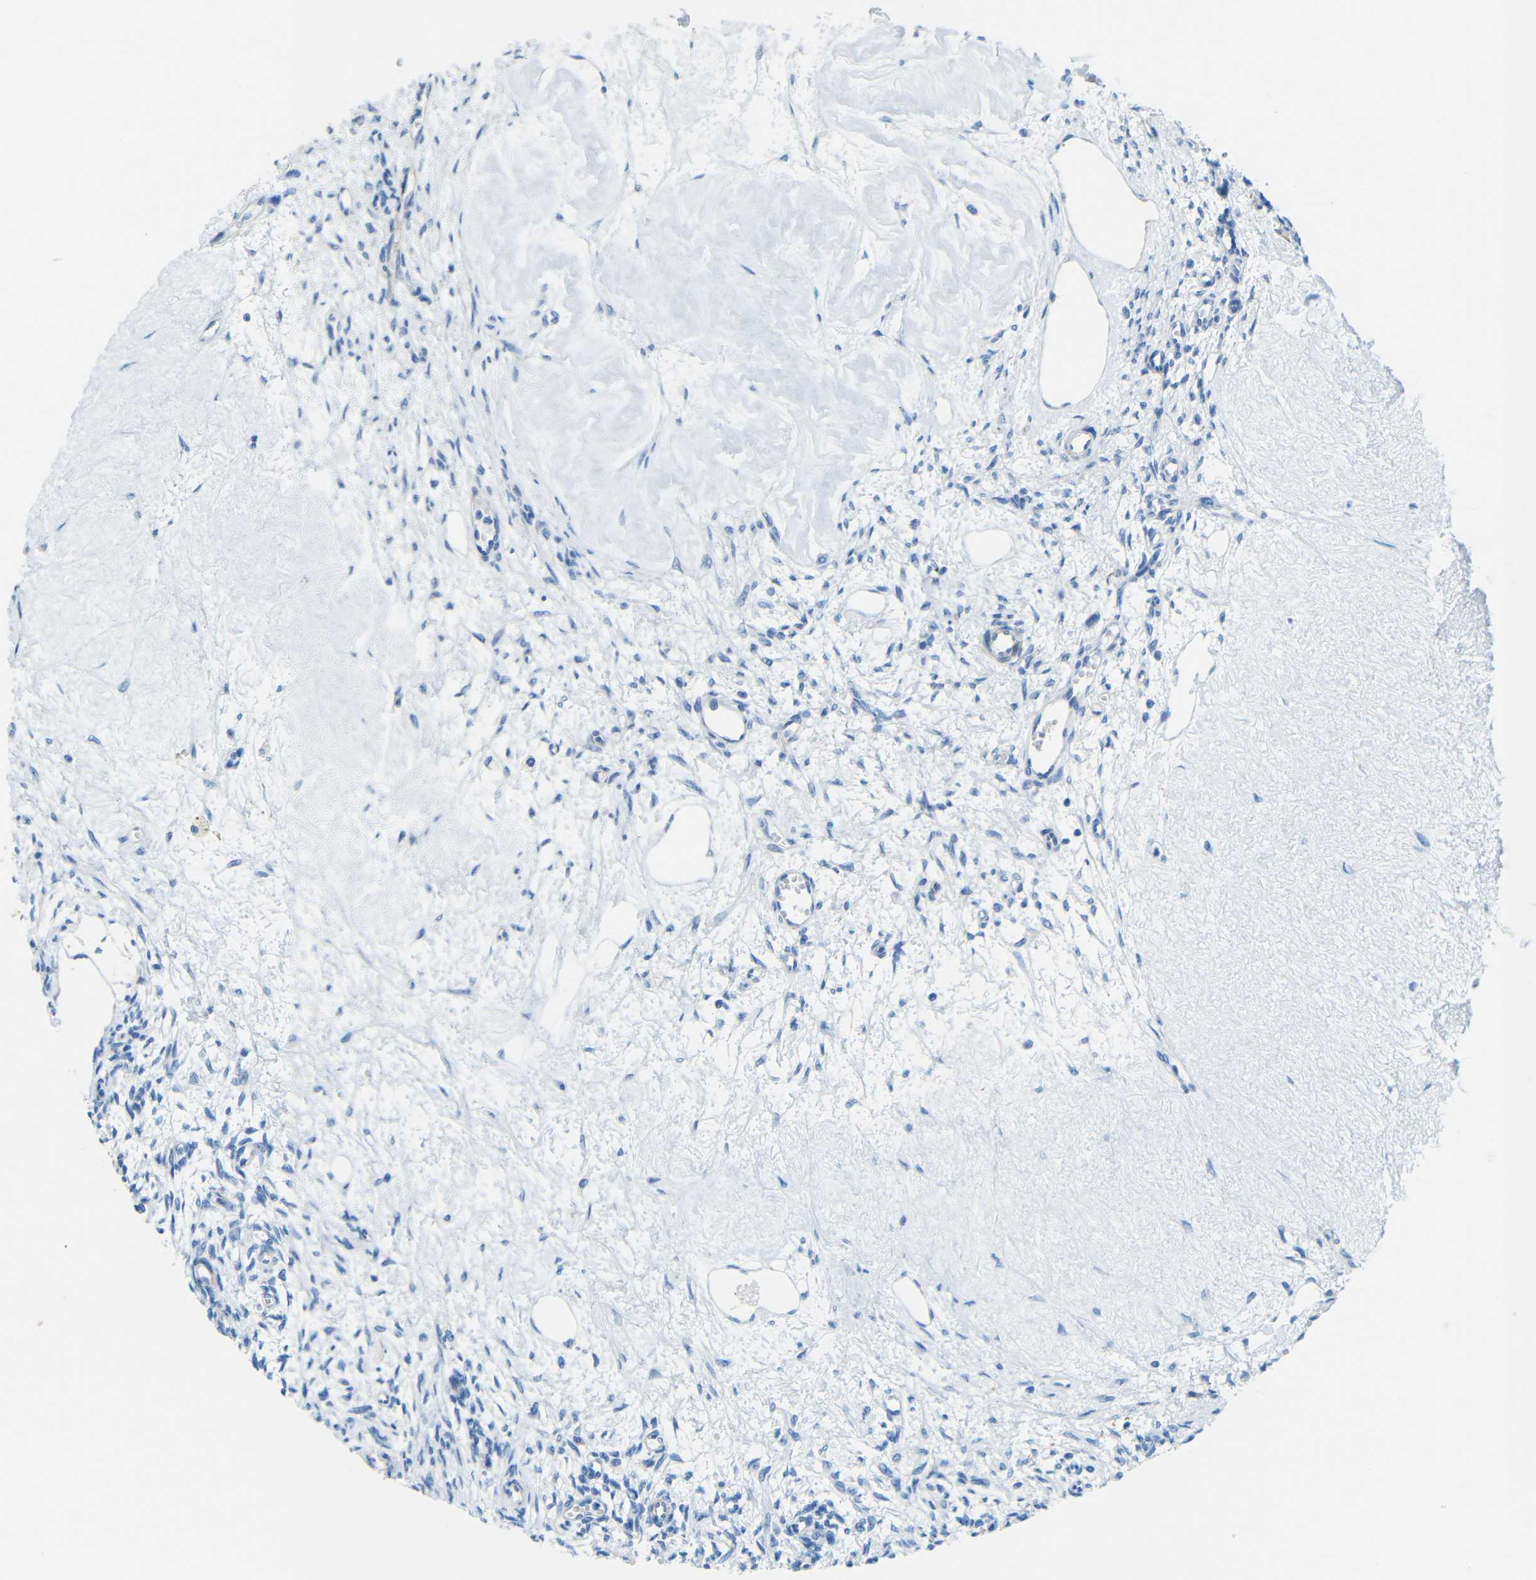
{"staining": {"intensity": "negative", "quantity": "none", "location": "none"}, "tissue": "ovary", "cell_type": "Ovarian stroma cells", "image_type": "normal", "snomed": [{"axis": "morphology", "description": "Normal tissue, NOS"}, {"axis": "topography", "description": "Ovary"}], "caption": "Protein analysis of normal ovary shows no significant staining in ovarian stroma cells. The staining was performed using DAB to visualize the protein expression in brown, while the nuclei were stained in blue with hematoxylin (Magnification: 20x).", "gene": "TUBB4B", "patient": {"sex": "female", "age": 33}}